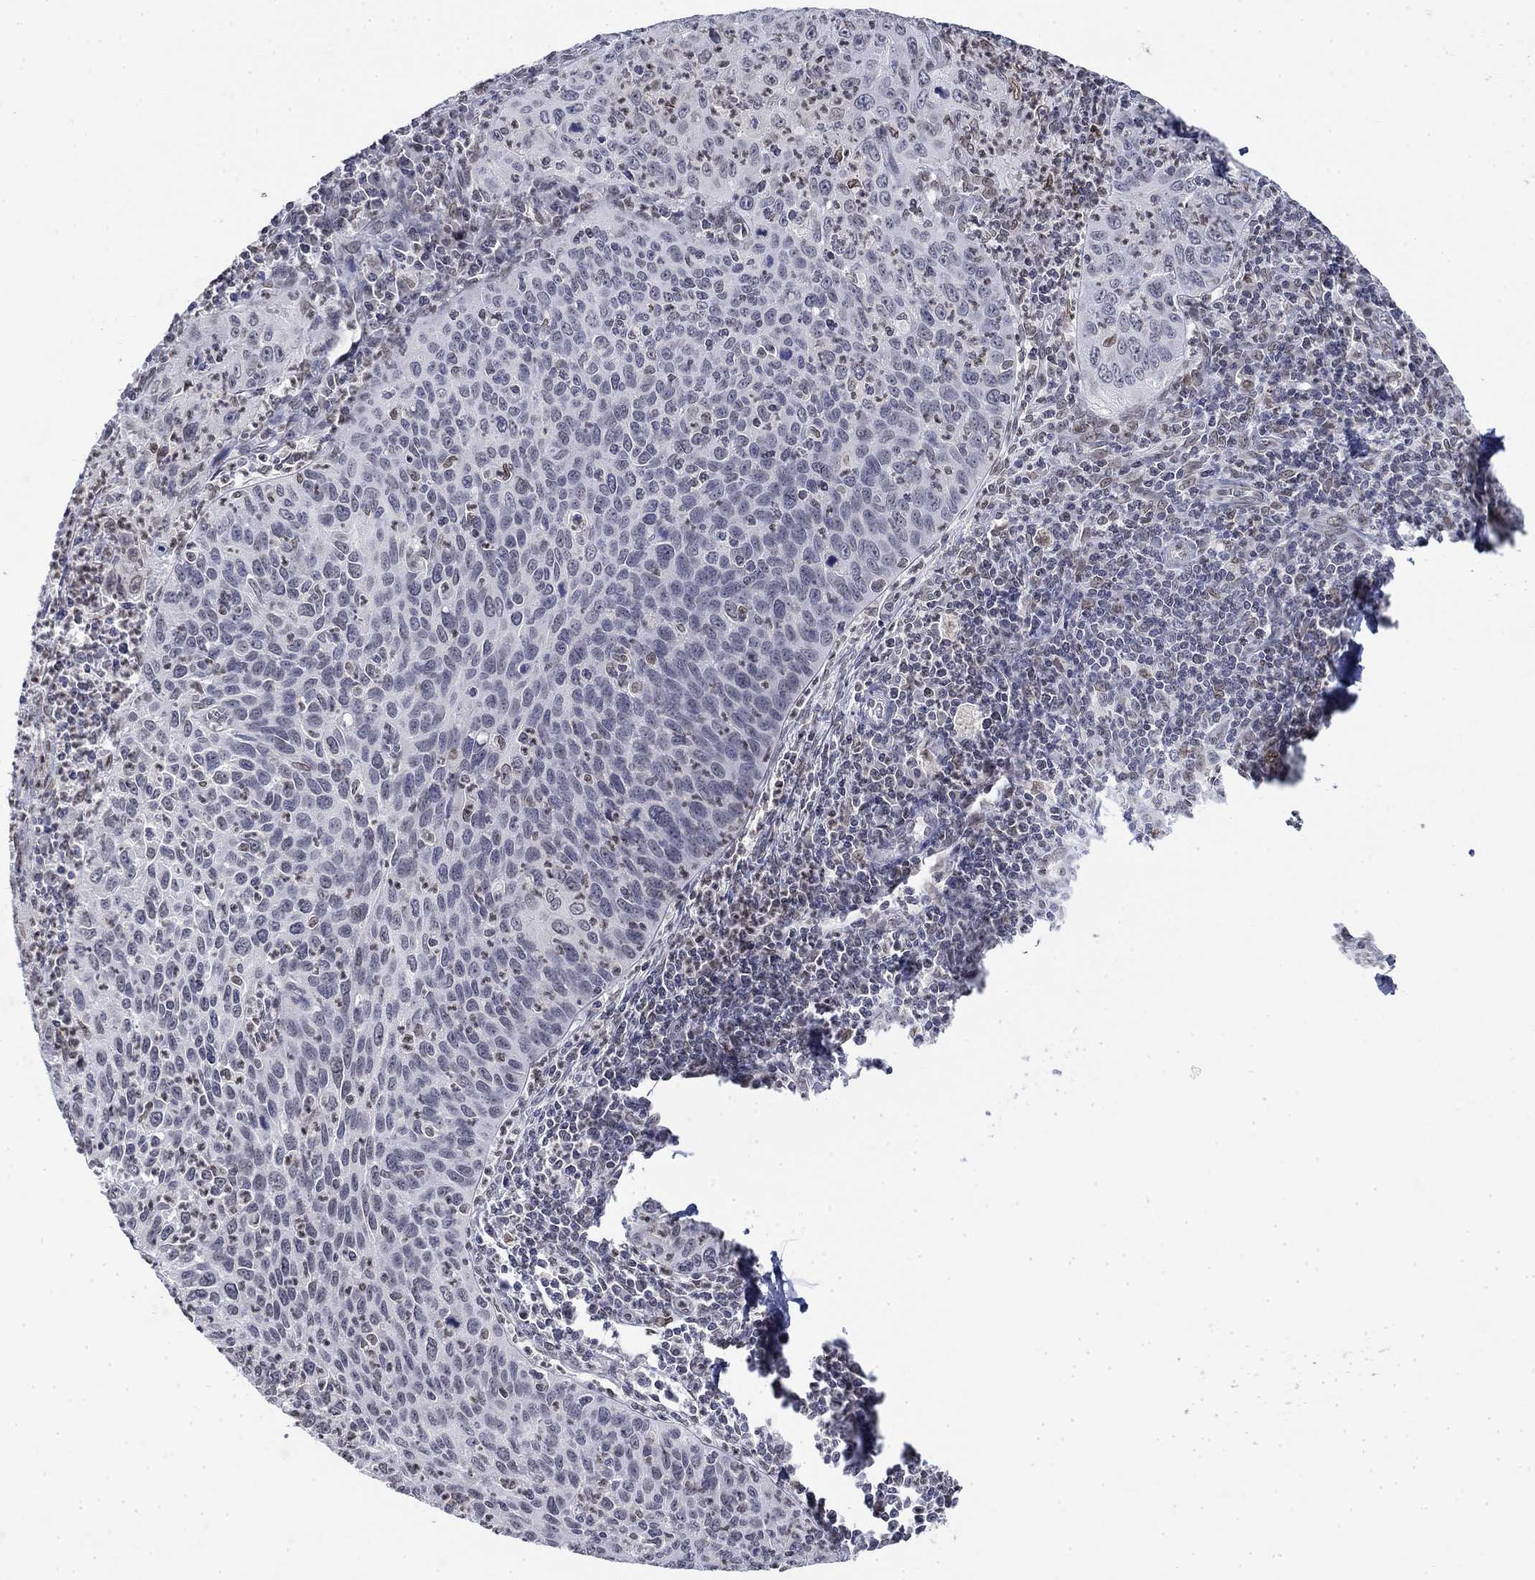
{"staining": {"intensity": "weak", "quantity": "<25%", "location": "nuclear"}, "tissue": "cervical cancer", "cell_type": "Tumor cells", "image_type": "cancer", "snomed": [{"axis": "morphology", "description": "Squamous cell carcinoma, NOS"}, {"axis": "topography", "description": "Cervix"}], "caption": "DAB immunohistochemical staining of human cervical squamous cell carcinoma displays no significant positivity in tumor cells.", "gene": "TOR1AIP1", "patient": {"sex": "female", "age": 26}}